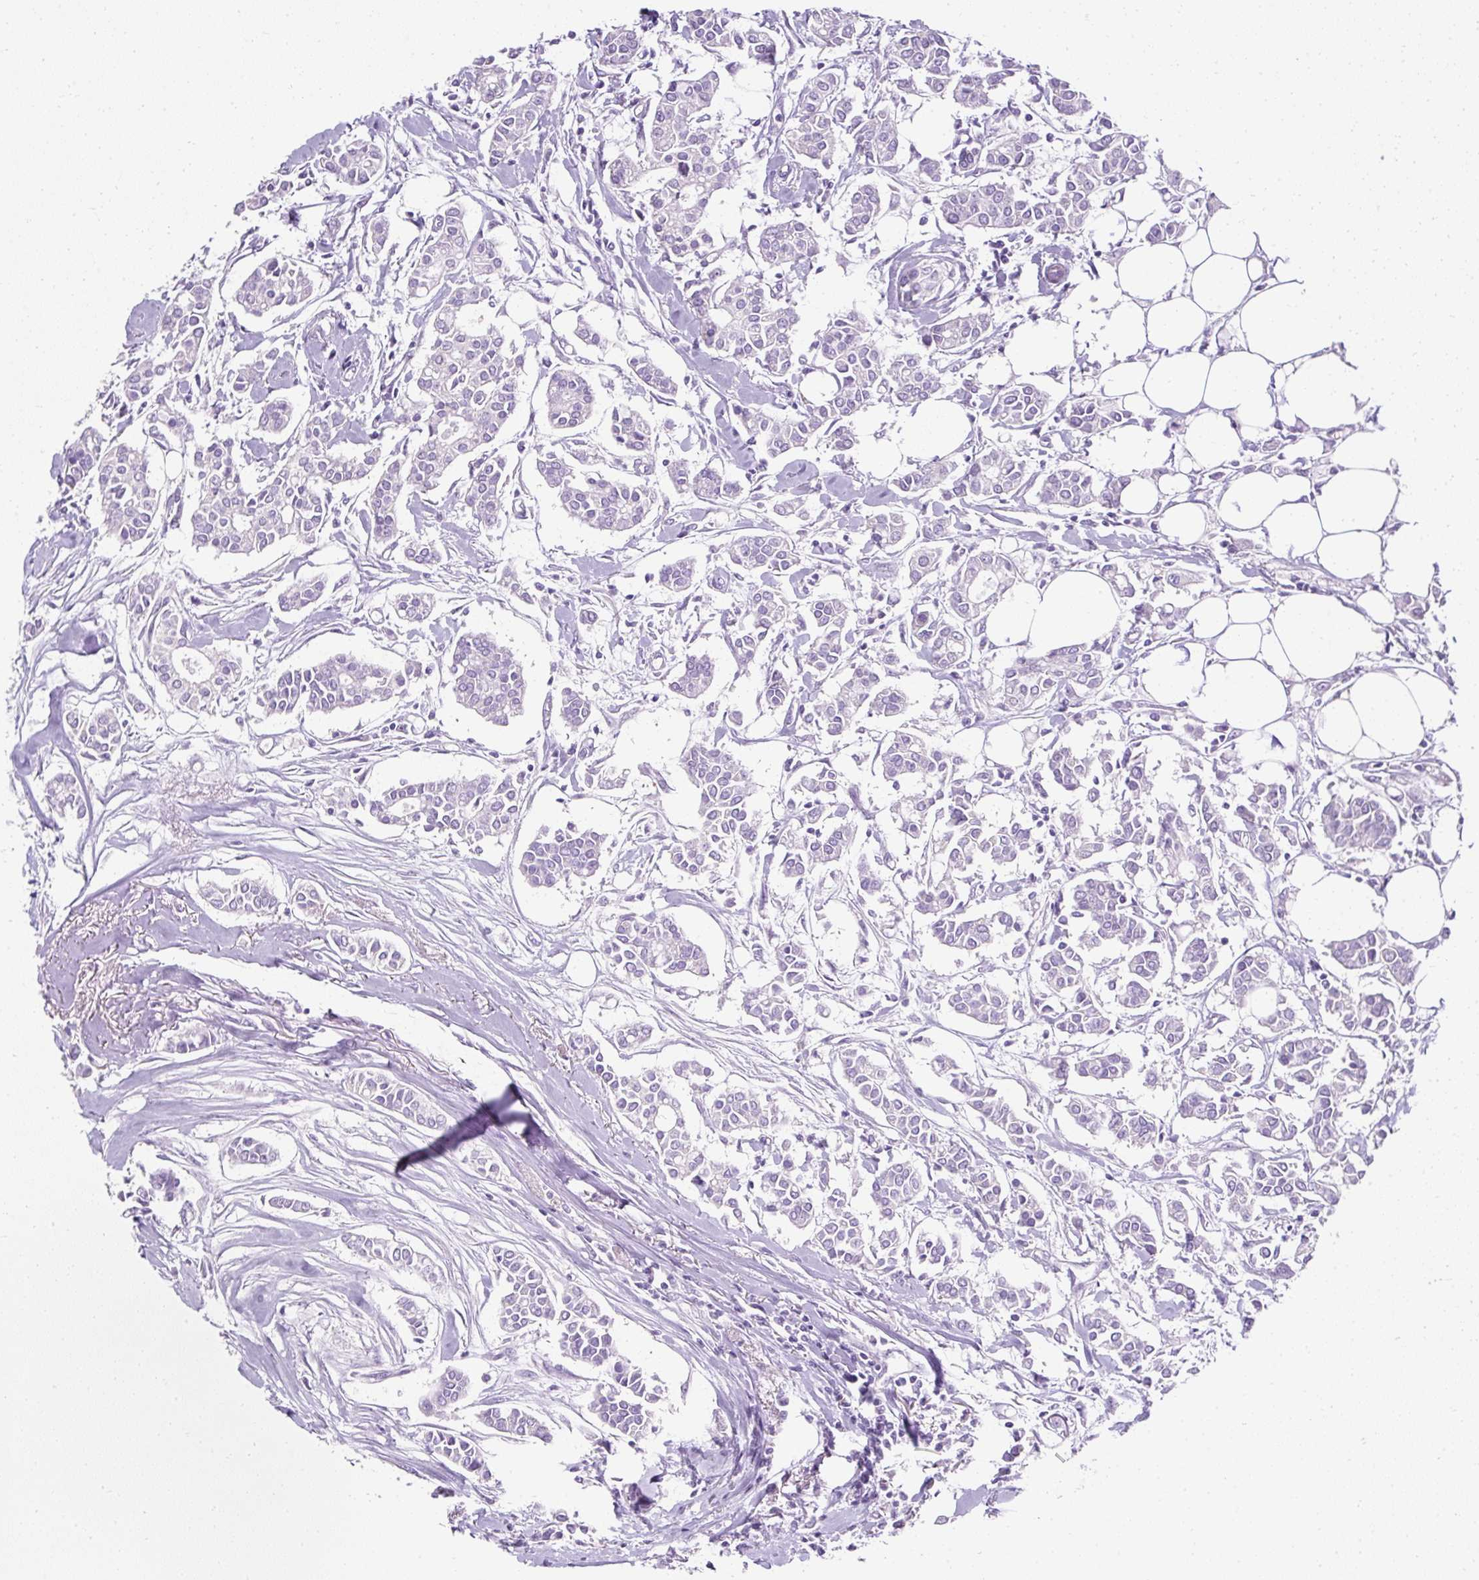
{"staining": {"intensity": "negative", "quantity": "none", "location": "none"}, "tissue": "breast cancer", "cell_type": "Tumor cells", "image_type": "cancer", "snomed": [{"axis": "morphology", "description": "Duct carcinoma"}, {"axis": "topography", "description": "Breast"}], "caption": "Tumor cells are negative for brown protein staining in breast cancer (invasive ductal carcinoma).", "gene": "C2CD4C", "patient": {"sex": "female", "age": 84}}